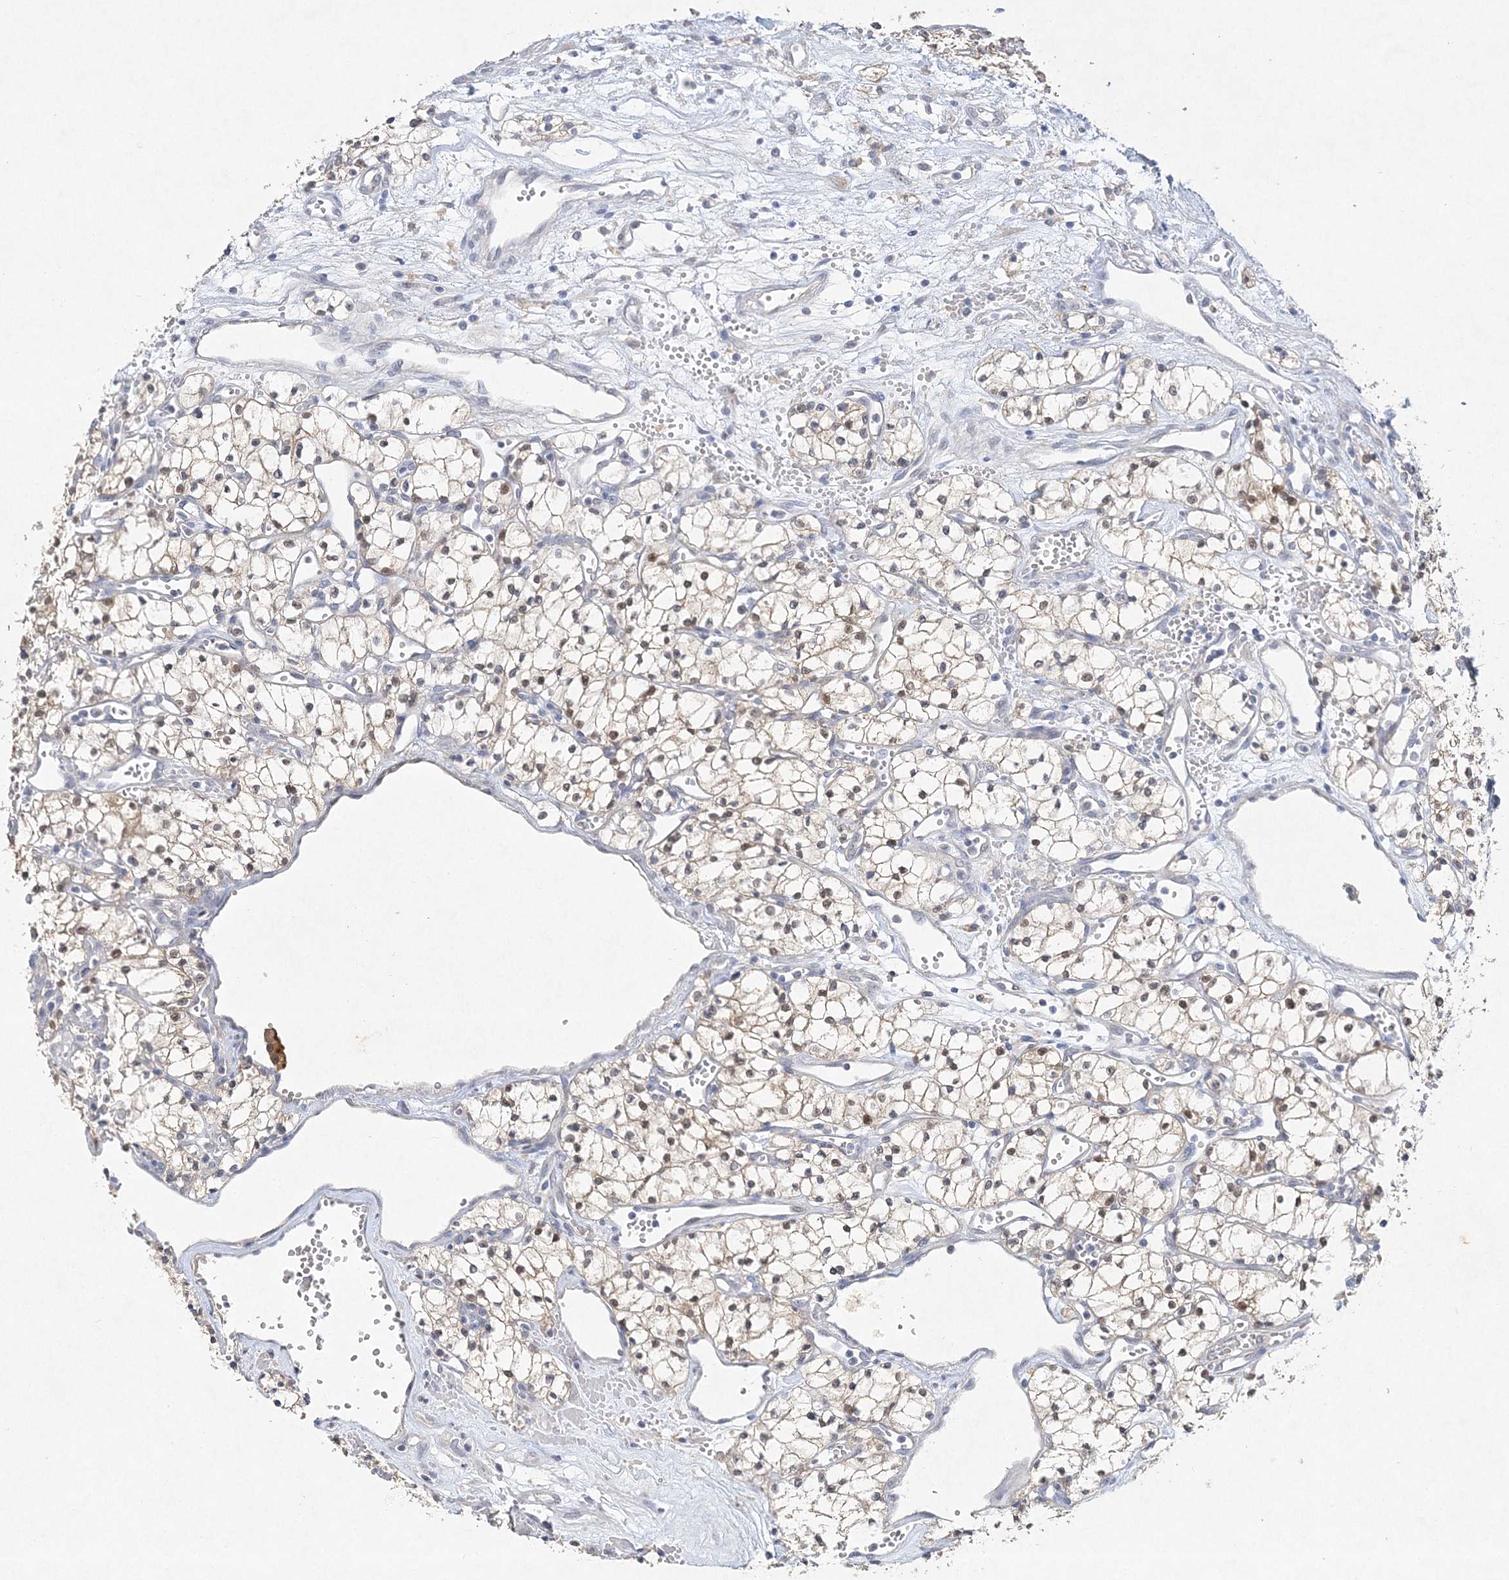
{"staining": {"intensity": "moderate", "quantity": "25%-75%", "location": "cytoplasmic/membranous,nuclear"}, "tissue": "renal cancer", "cell_type": "Tumor cells", "image_type": "cancer", "snomed": [{"axis": "morphology", "description": "Adenocarcinoma, NOS"}, {"axis": "topography", "description": "Kidney"}], "caption": "DAB (3,3'-diaminobenzidine) immunohistochemical staining of human renal adenocarcinoma shows moderate cytoplasmic/membranous and nuclear protein positivity in about 25%-75% of tumor cells. (DAB (3,3'-diaminobenzidine) IHC, brown staining for protein, blue staining for nuclei).", "gene": "MAT2B", "patient": {"sex": "male", "age": 59}}